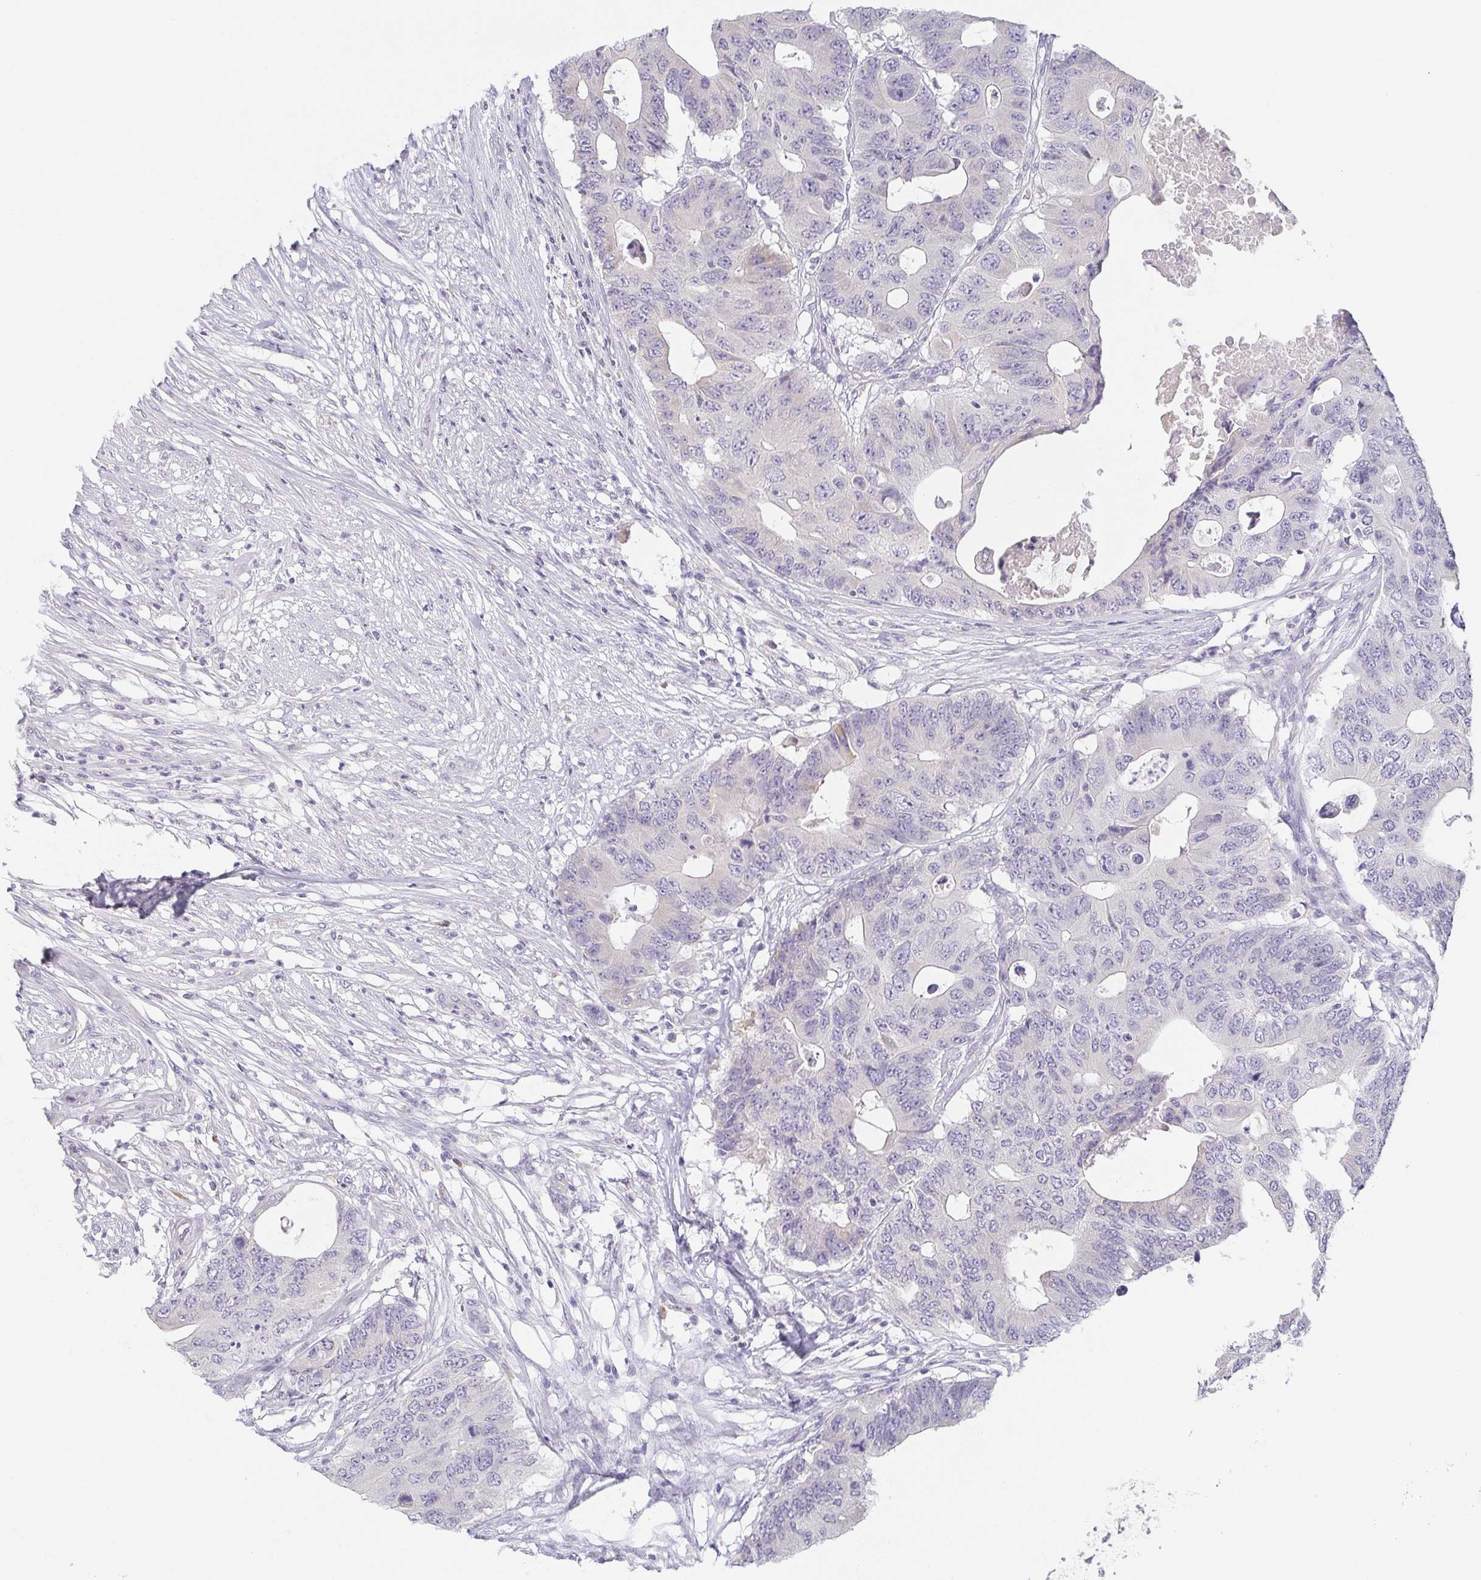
{"staining": {"intensity": "negative", "quantity": "none", "location": "none"}, "tissue": "colorectal cancer", "cell_type": "Tumor cells", "image_type": "cancer", "snomed": [{"axis": "morphology", "description": "Adenocarcinoma, NOS"}, {"axis": "topography", "description": "Colon"}], "caption": "The image reveals no significant positivity in tumor cells of colorectal cancer.", "gene": "PRR27", "patient": {"sex": "male", "age": 71}}